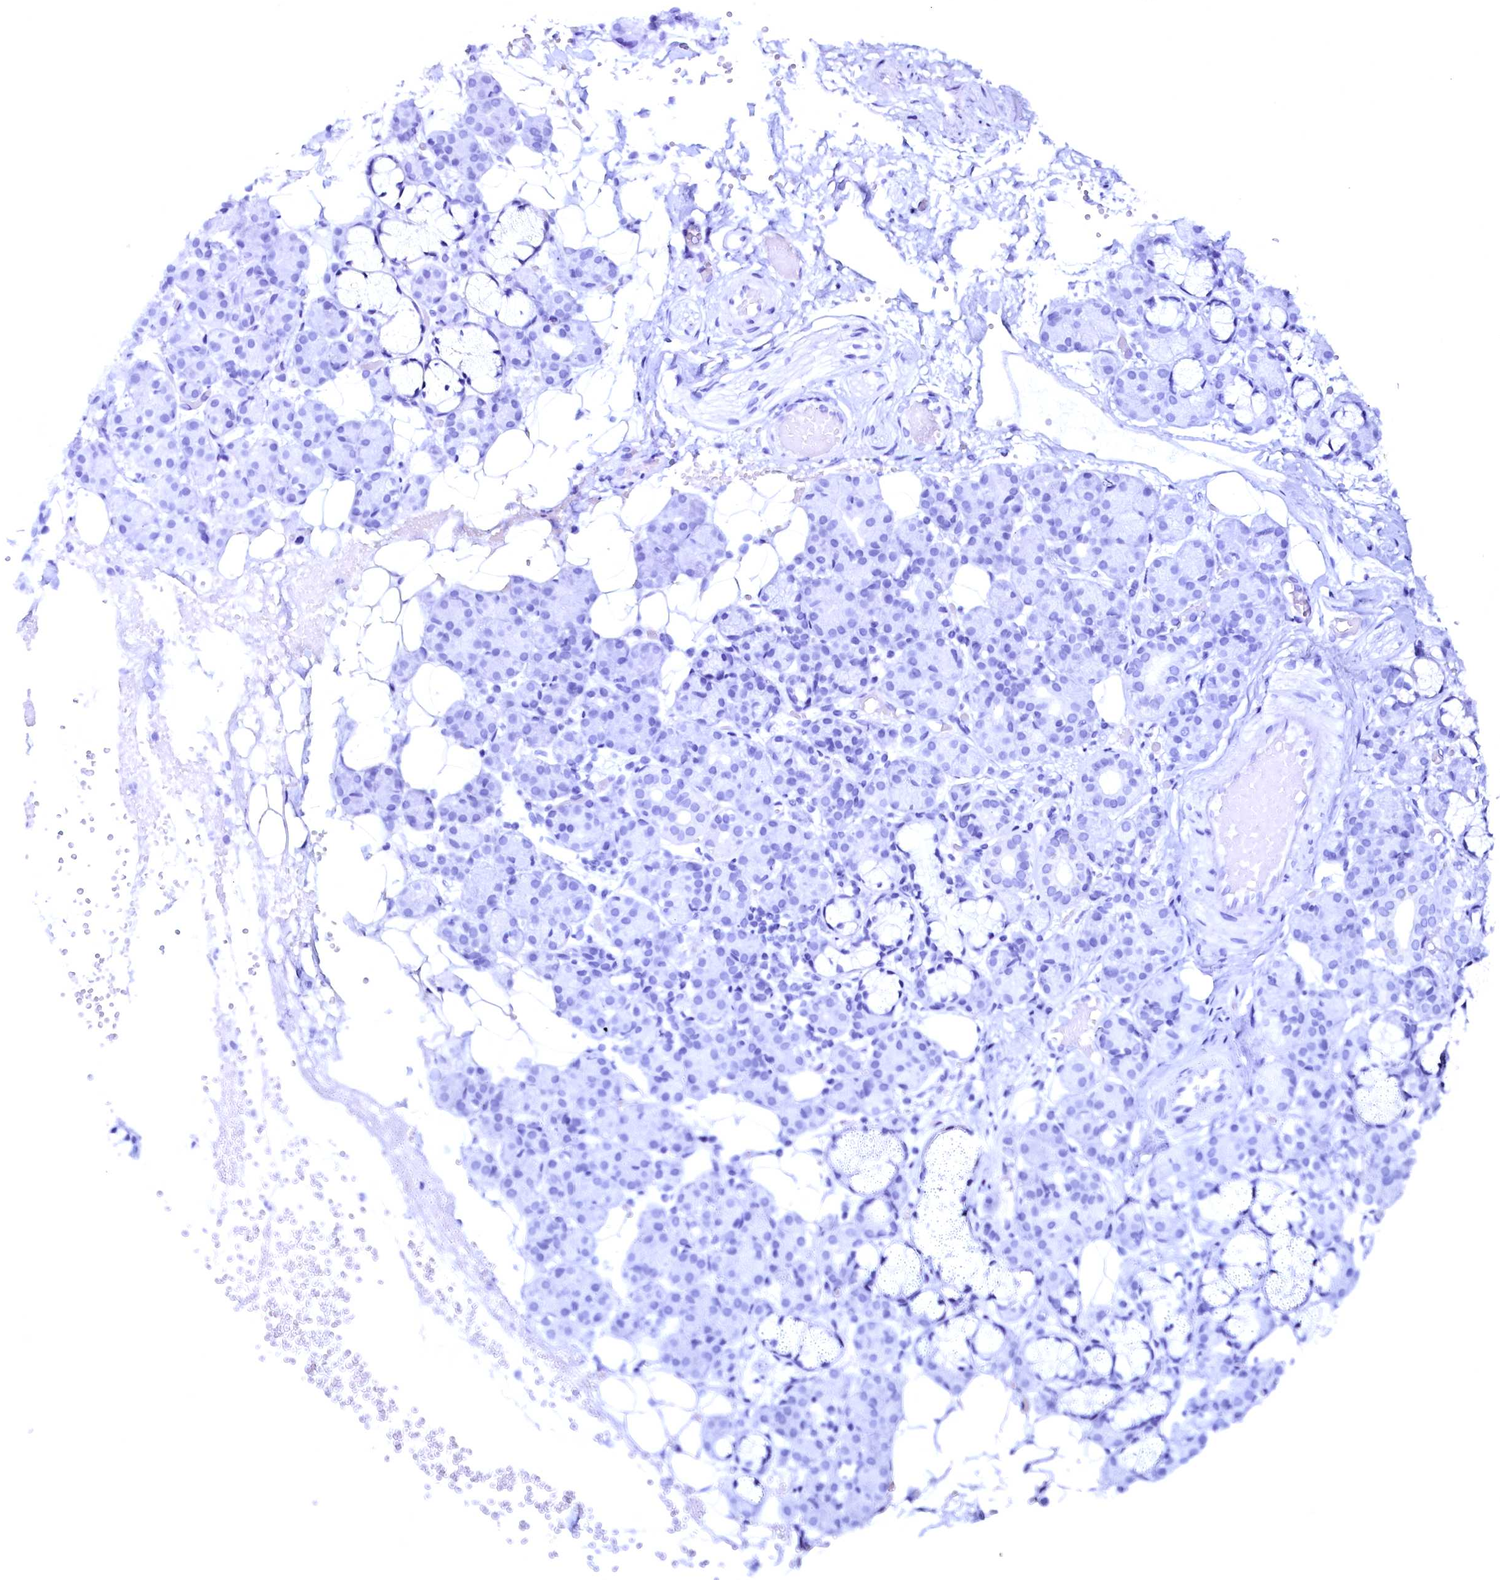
{"staining": {"intensity": "negative", "quantity": "none", "location": "none"}, "tissue": "salivary gland", "cell_type": "Glandular cells", "image_type": "normal", "snomed": [{"axis": "morphology", "description": "Normal tissue, NOS"}, {"axis": "topography", "description": "Salivary gland"}], "caption": "Immunohistochemistry image of benign salivary gland: human salivary gland stained with DAB (3,3'-diaminobenzidine) displays no significant protein staining in glandular cells.", "gene": "FLYWCH2", "patient": {"sex": "male", "age": 63}}